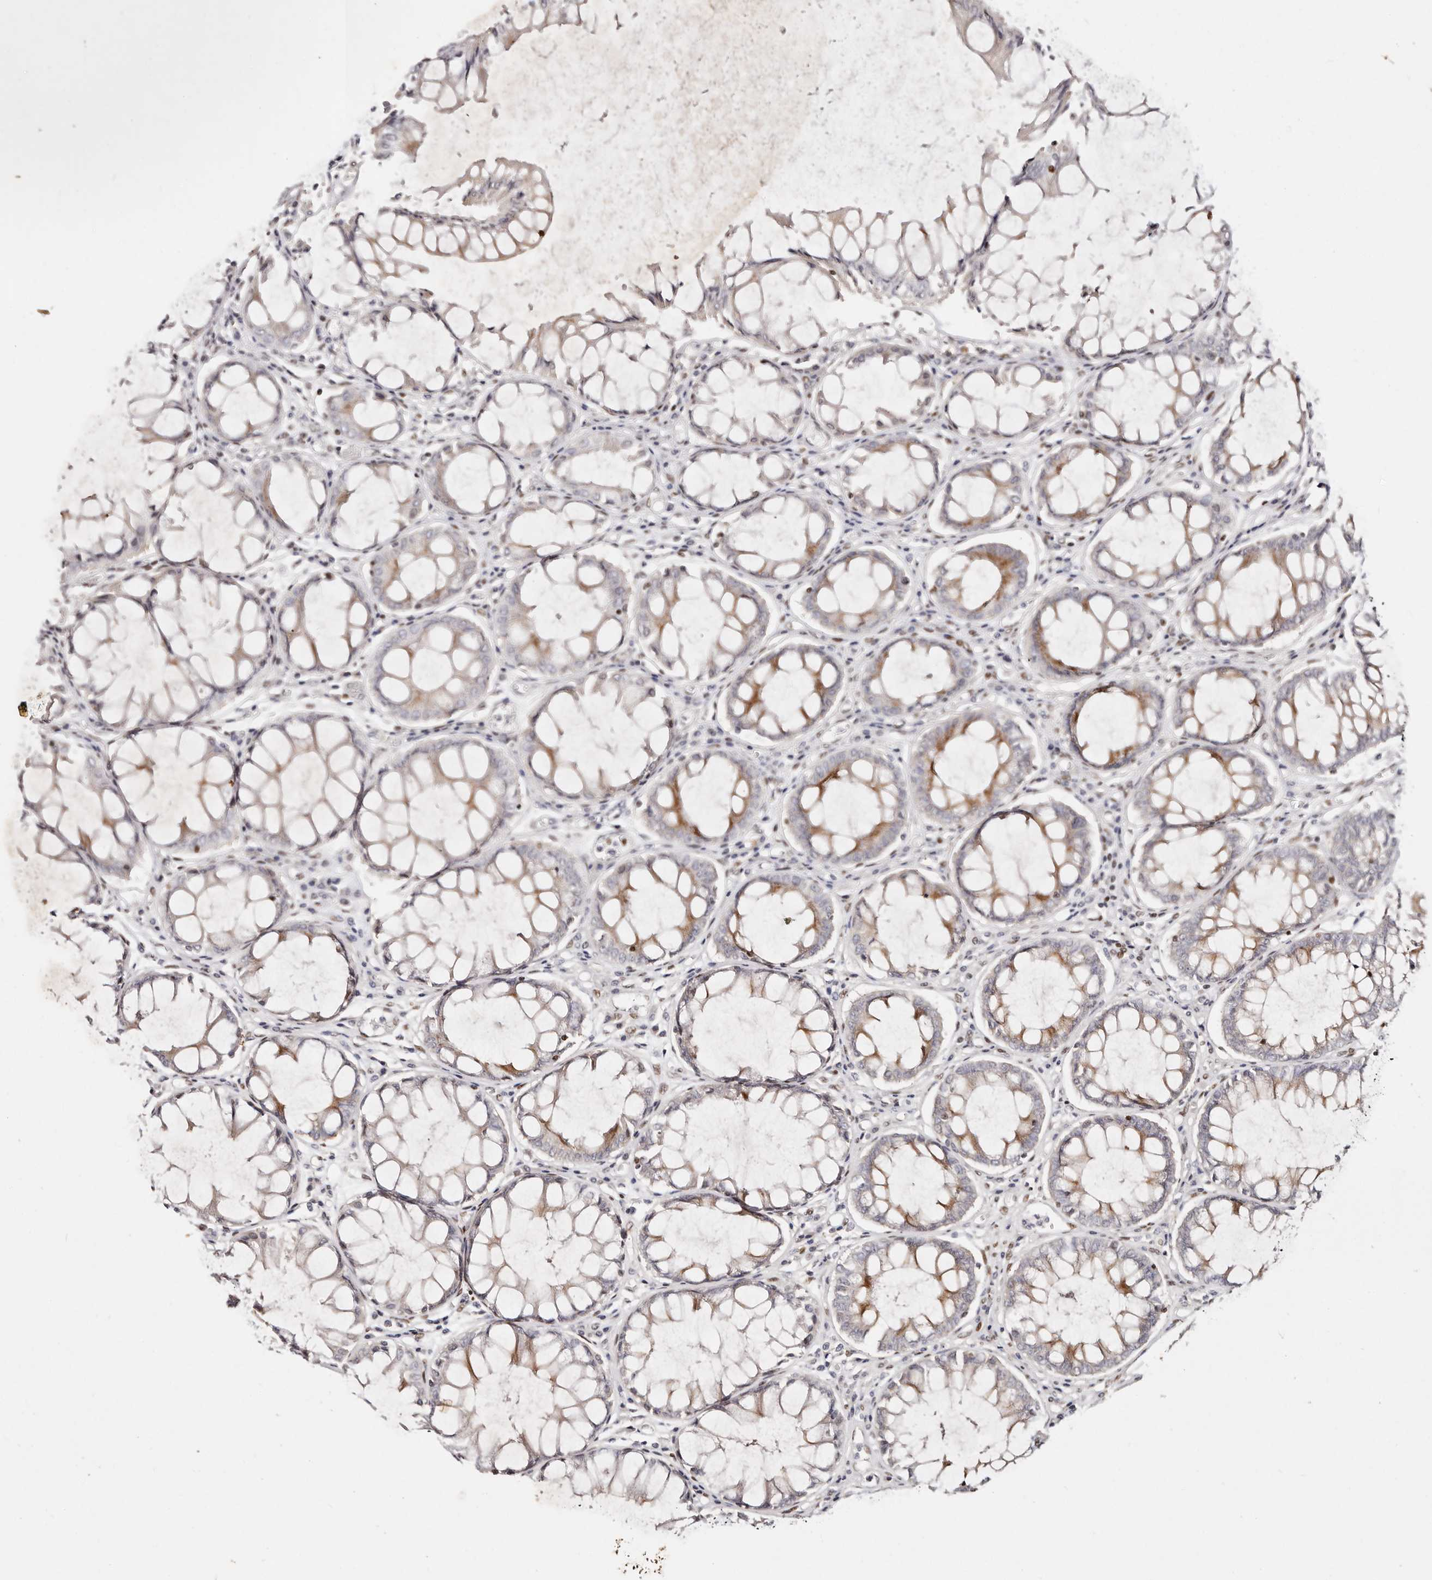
{"staining": {"intensity": "moderate", "quantity": "<25%", "location": "cytoplasmic/membranous"}, "tissue": "colorectal cancer", "cell_type": "Tumor cells", "image_type": "cancer", "snomed": [{"axis": "morphology", "description": "Adenocarcinoma, NOS"}, {"axis": "topography", "description": "Rectum"}], "caption": "Protein expression by immunohistochemistry reveals moderate cytoplasmic/membranous staining in approximately <25% of tumor cells in adenocarcinoma (colorectal).", "gene": "IQGAP3", "patient": {"sex": "male", "age": 84}}